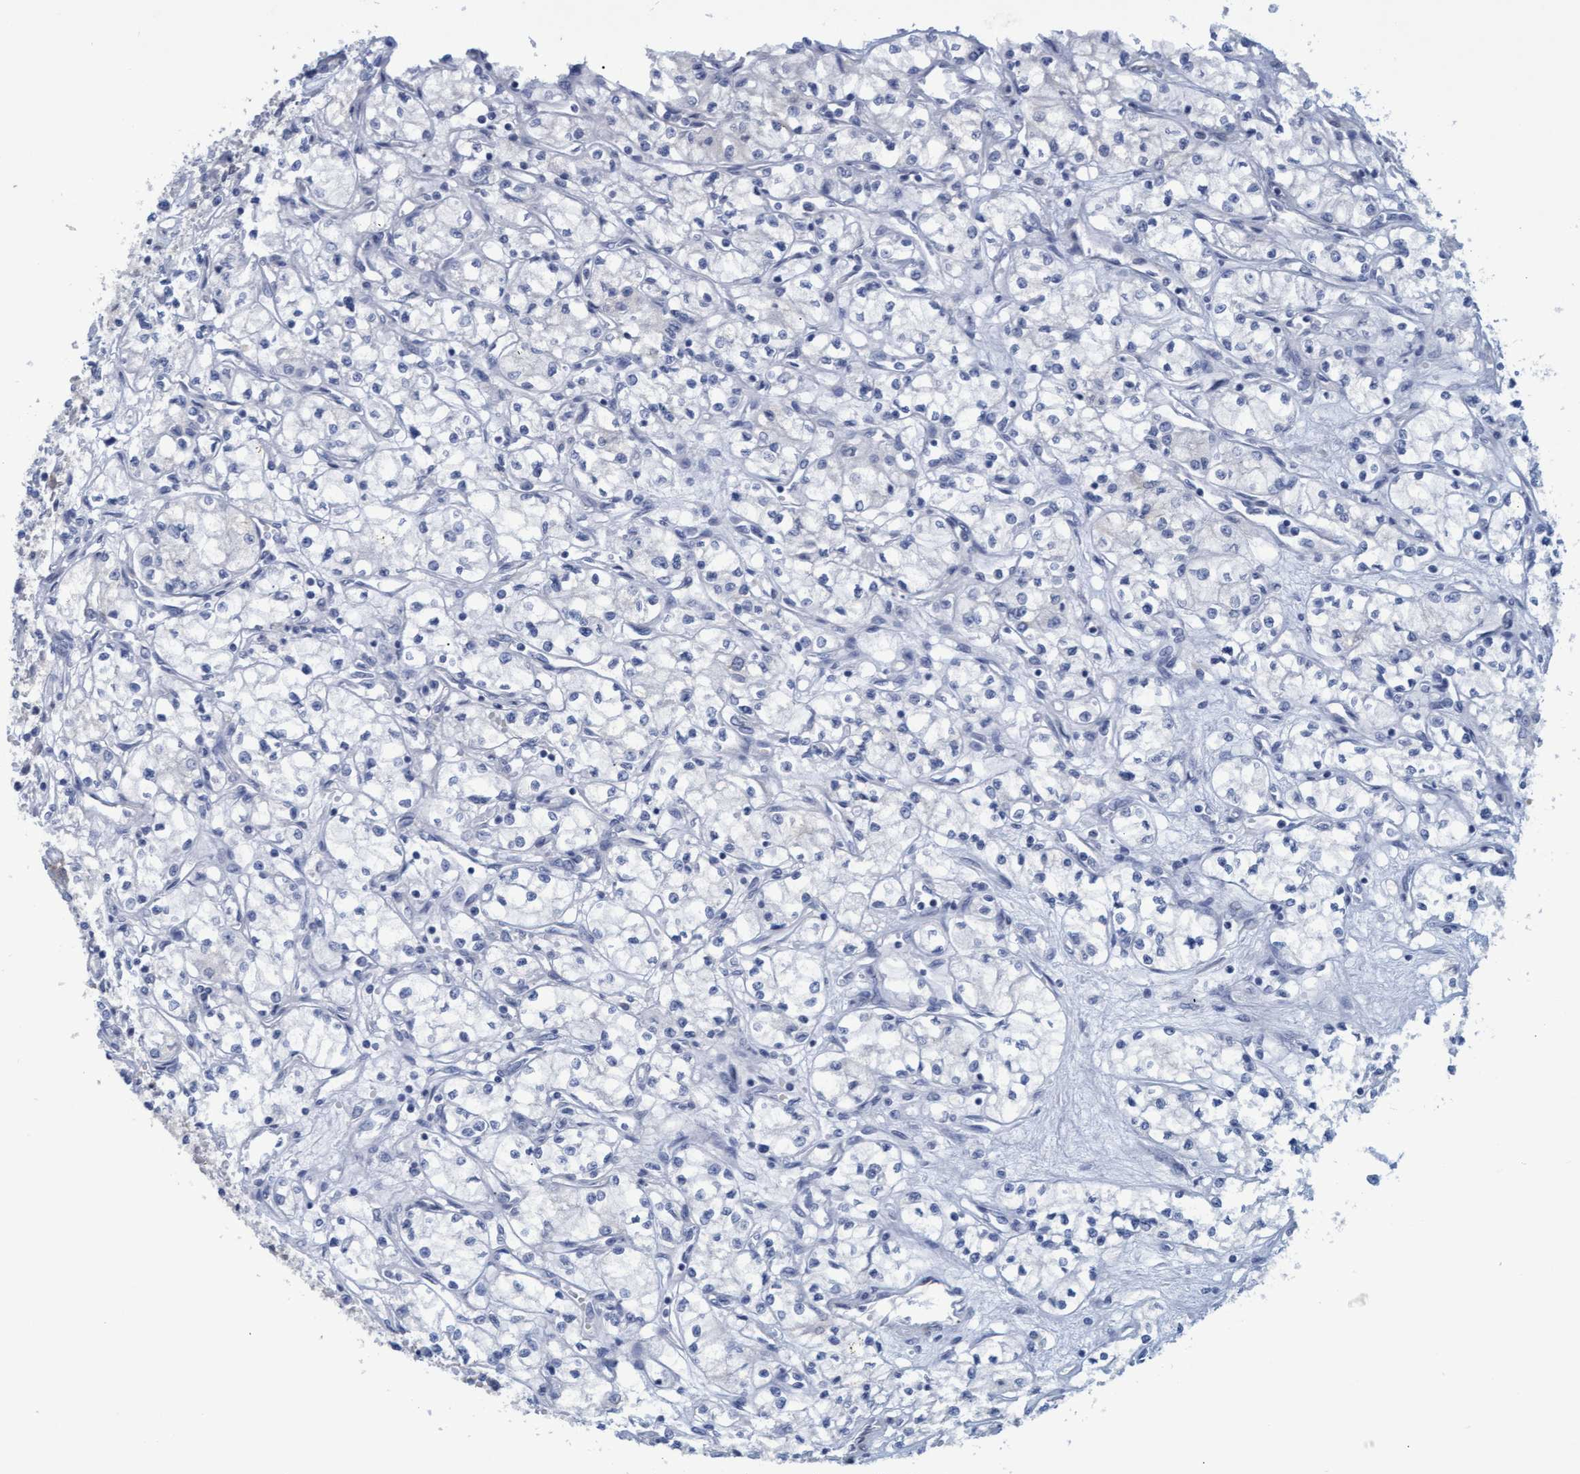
{"staining": {"intensity": "negative", "quantity": "none", "location": "none"}, "tissue": "renal cancer", "cell_type": "Tumor cells", "image_type": "cancer", "snomed": [{"axis": "morphology", "description": "Normal tissue, NOS"}, {"axis": "morphology", "description": "Adenocarcinoma, NOS"}, {"axis": "topography", "description": "Kidney"}], "caption": "Immunohistochemical staining of renal cancer (adenocarcinoma) exhibits no significant expression in tumor cells.", "gene": "SSTR3", "patient": {"sex": "male", "age": 59}}